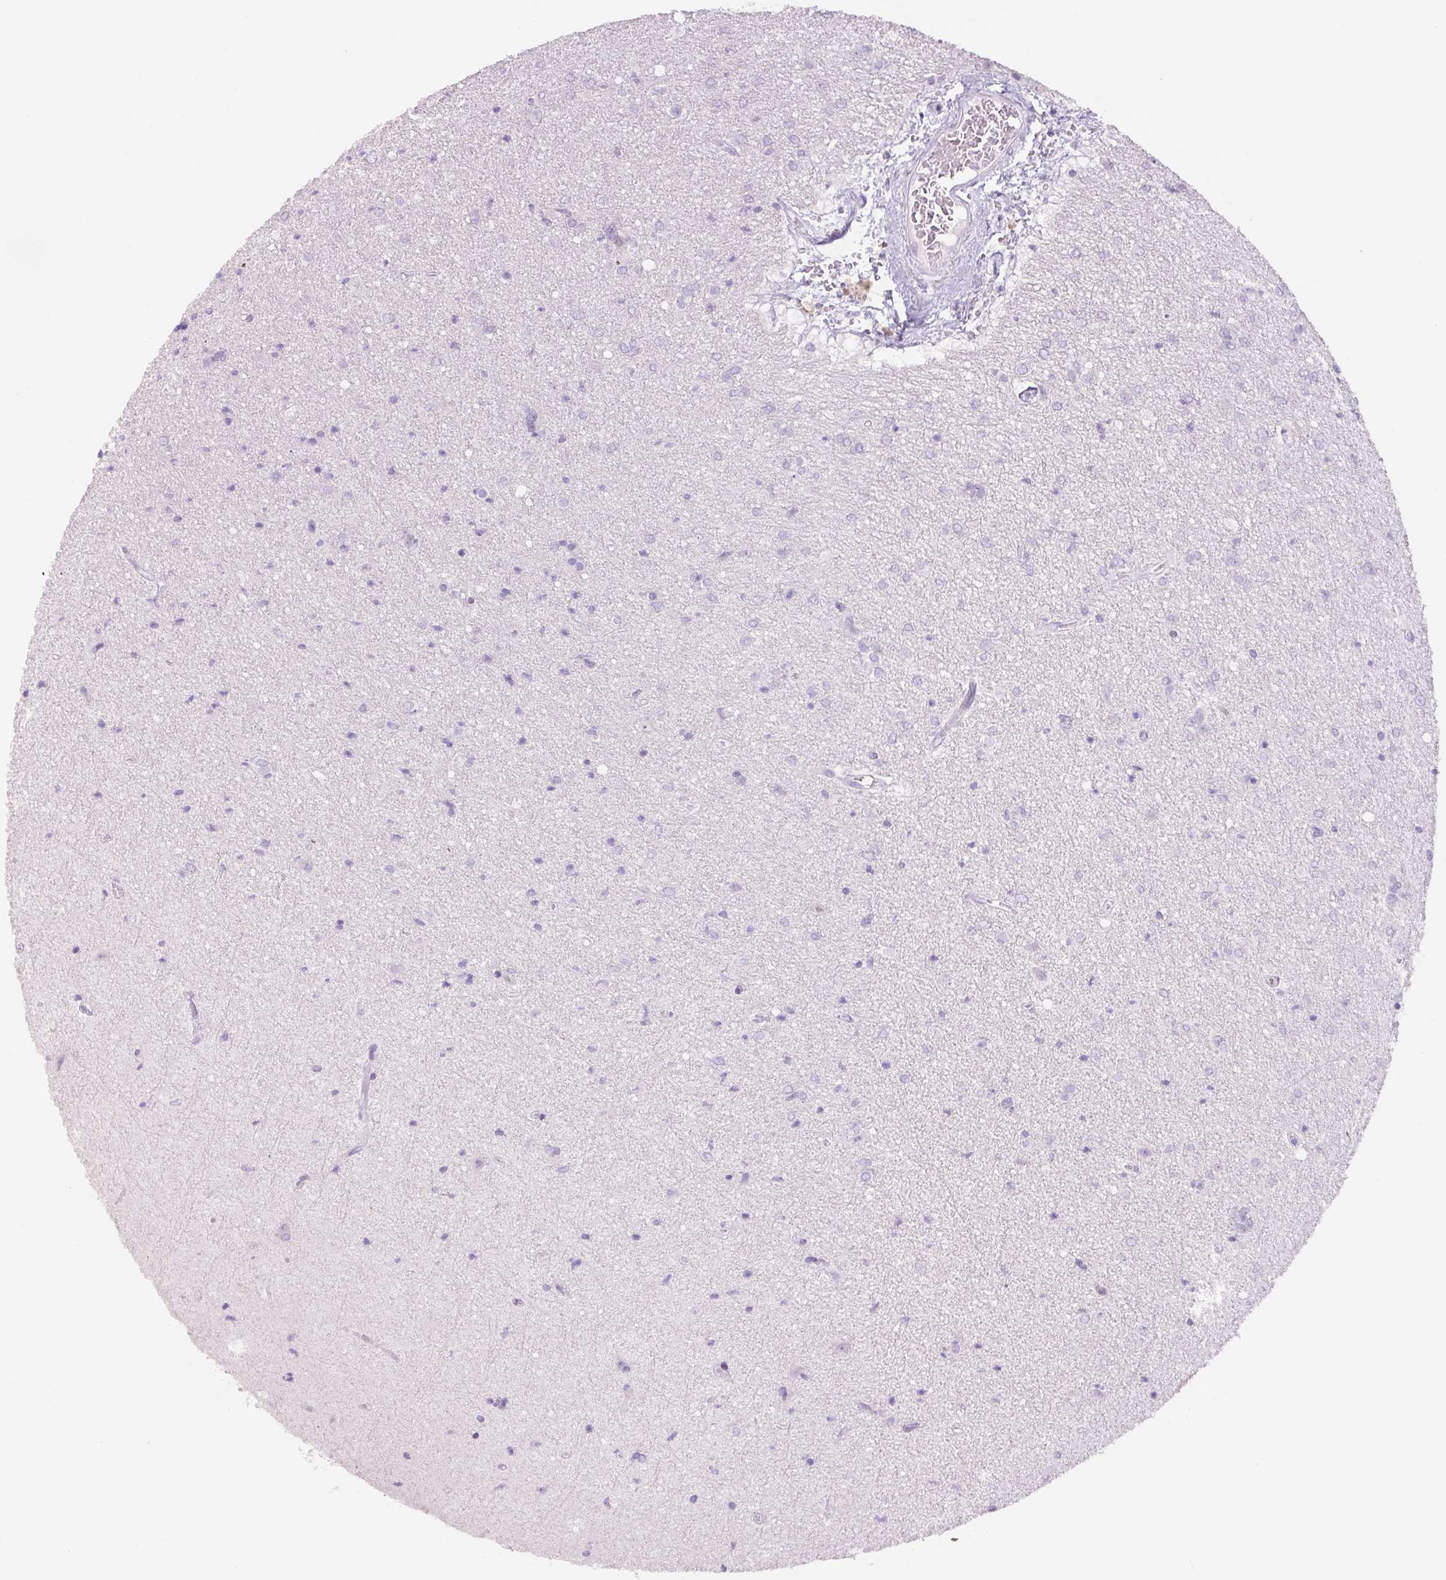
{"staining": {"intensity": "negative", "quantity": "none", "location": "none"}, "tissue": "glioma", "cell_type": "Tumor cells", "image_type": "cancer", "snomed": [{"axis": "morphology", "description": "Glioma, malignant, Low grade"}, {"axis": "topography", "description": "Brain"}], "caption": "Immunohistochemistry image of low-grade glioma (malignant) stained for a protein (brown), which demonstrates no positivity in tumor cells.", "gene": "SIX1", "patient": {"sex": "male", "age": 26}}